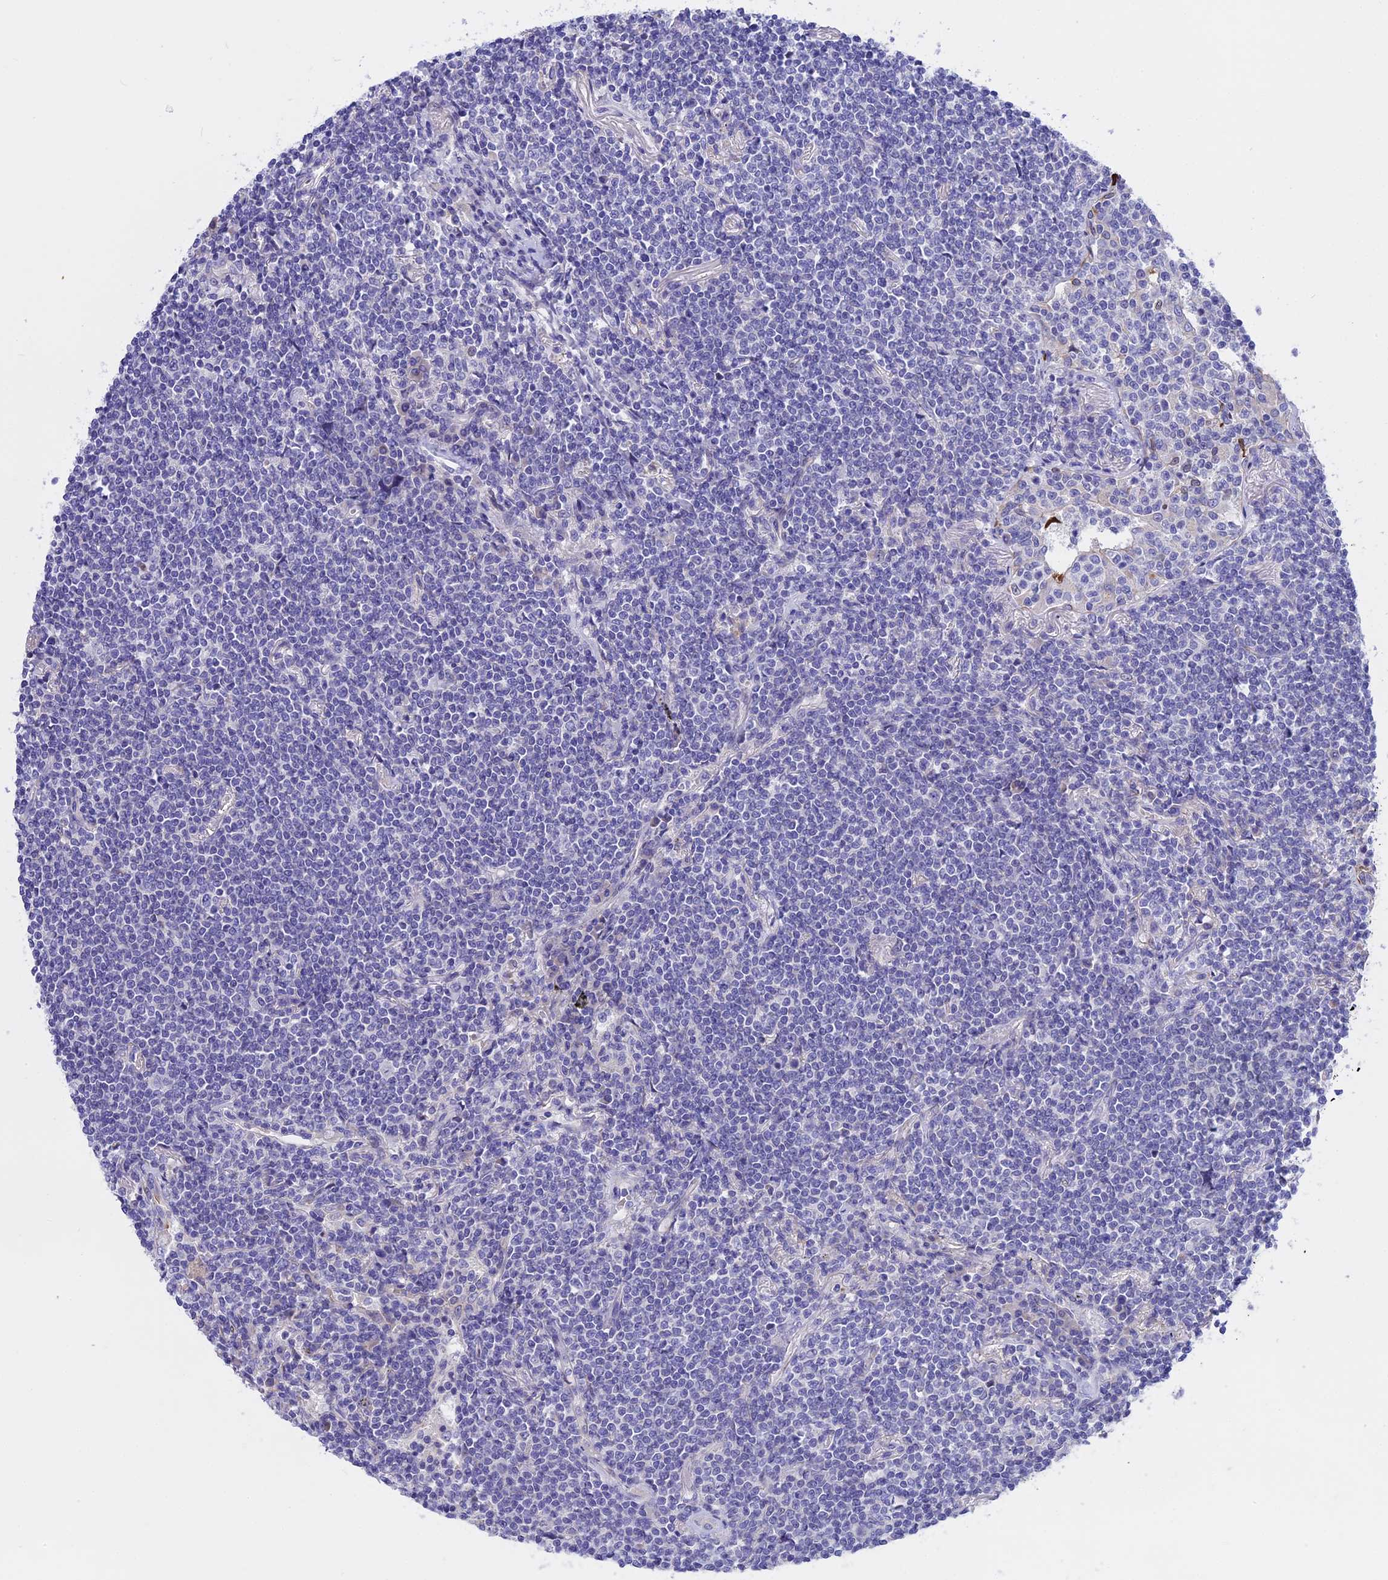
{"staining": {"intensity": "negative", "quantity": "none", "location": "none"}, "tissue": "lymphoma", "cell_type": "Tumor cells", "image_type": "cancer", "snomed": [{"axis": "morphology", "description": "Malignant lymphoma, non-Hodgkin's type, Low grade"}, {"axis": "topography", "description": "Lung"}], "caption": "Image shows no protein positivity in tumor cells of lymphoma tissue.", "gene": "TMEM138", "patient": {"sex": "female", "age": 71}}